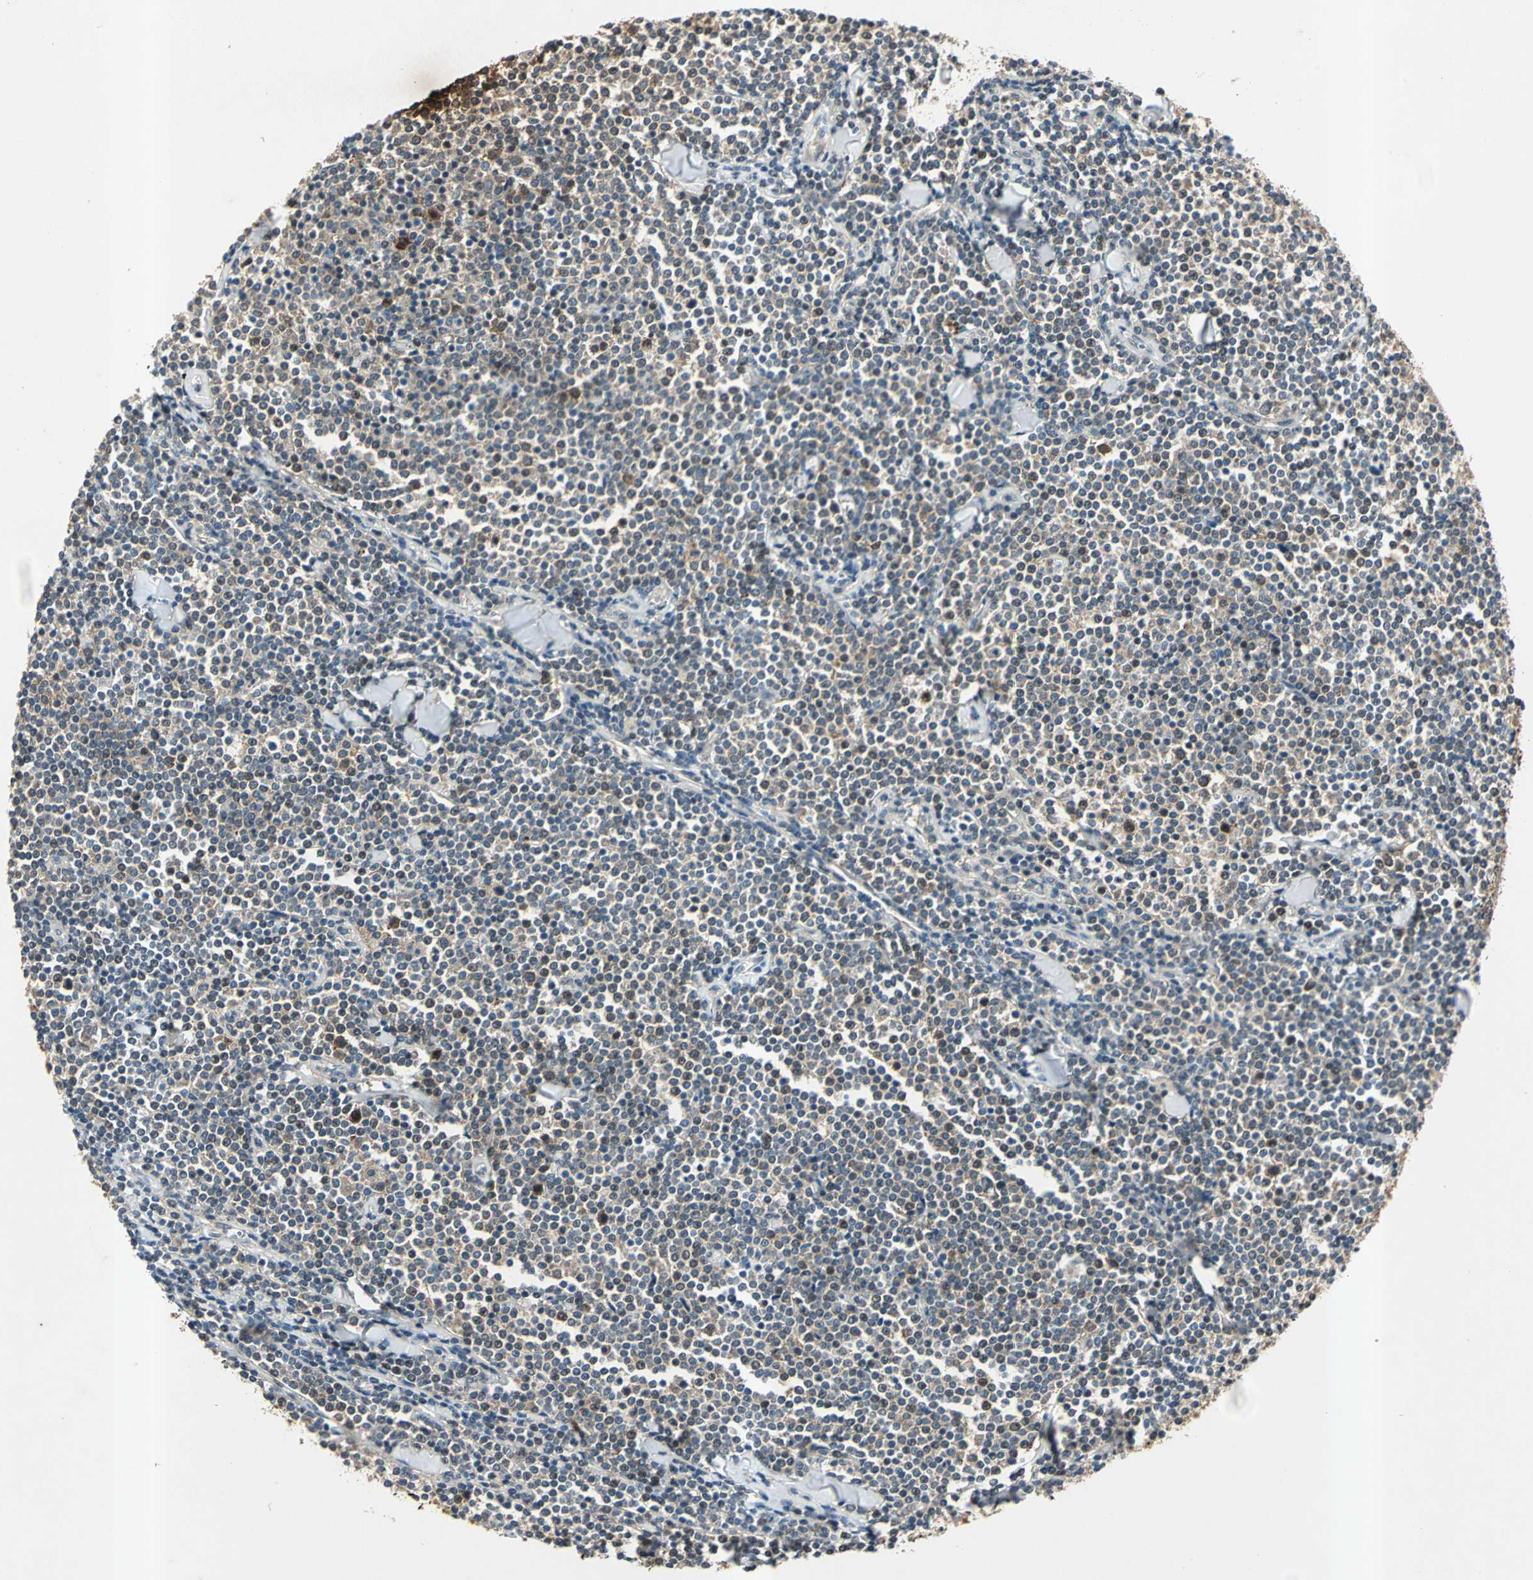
{"staining": {"intensity": "moderate", "quantity": "<25%", "location": "nuclear"}, "tissue": "lymphoma", "cell_type": "Tumor cells", "image_type": "cancer", "snomed": [{"axis": "morphology", "description": "Malignant lymphoma, non-Hodgkin's type, Low grade"}, {"axis": "topography", "description": "Soft tissue"}], "caption": "Moderate nuclear protein expression is seen in approximately <25% of tumor cells in lymphoma.", "gene": "AHSA1", "patient": {"sex": "male", "age": 92}}